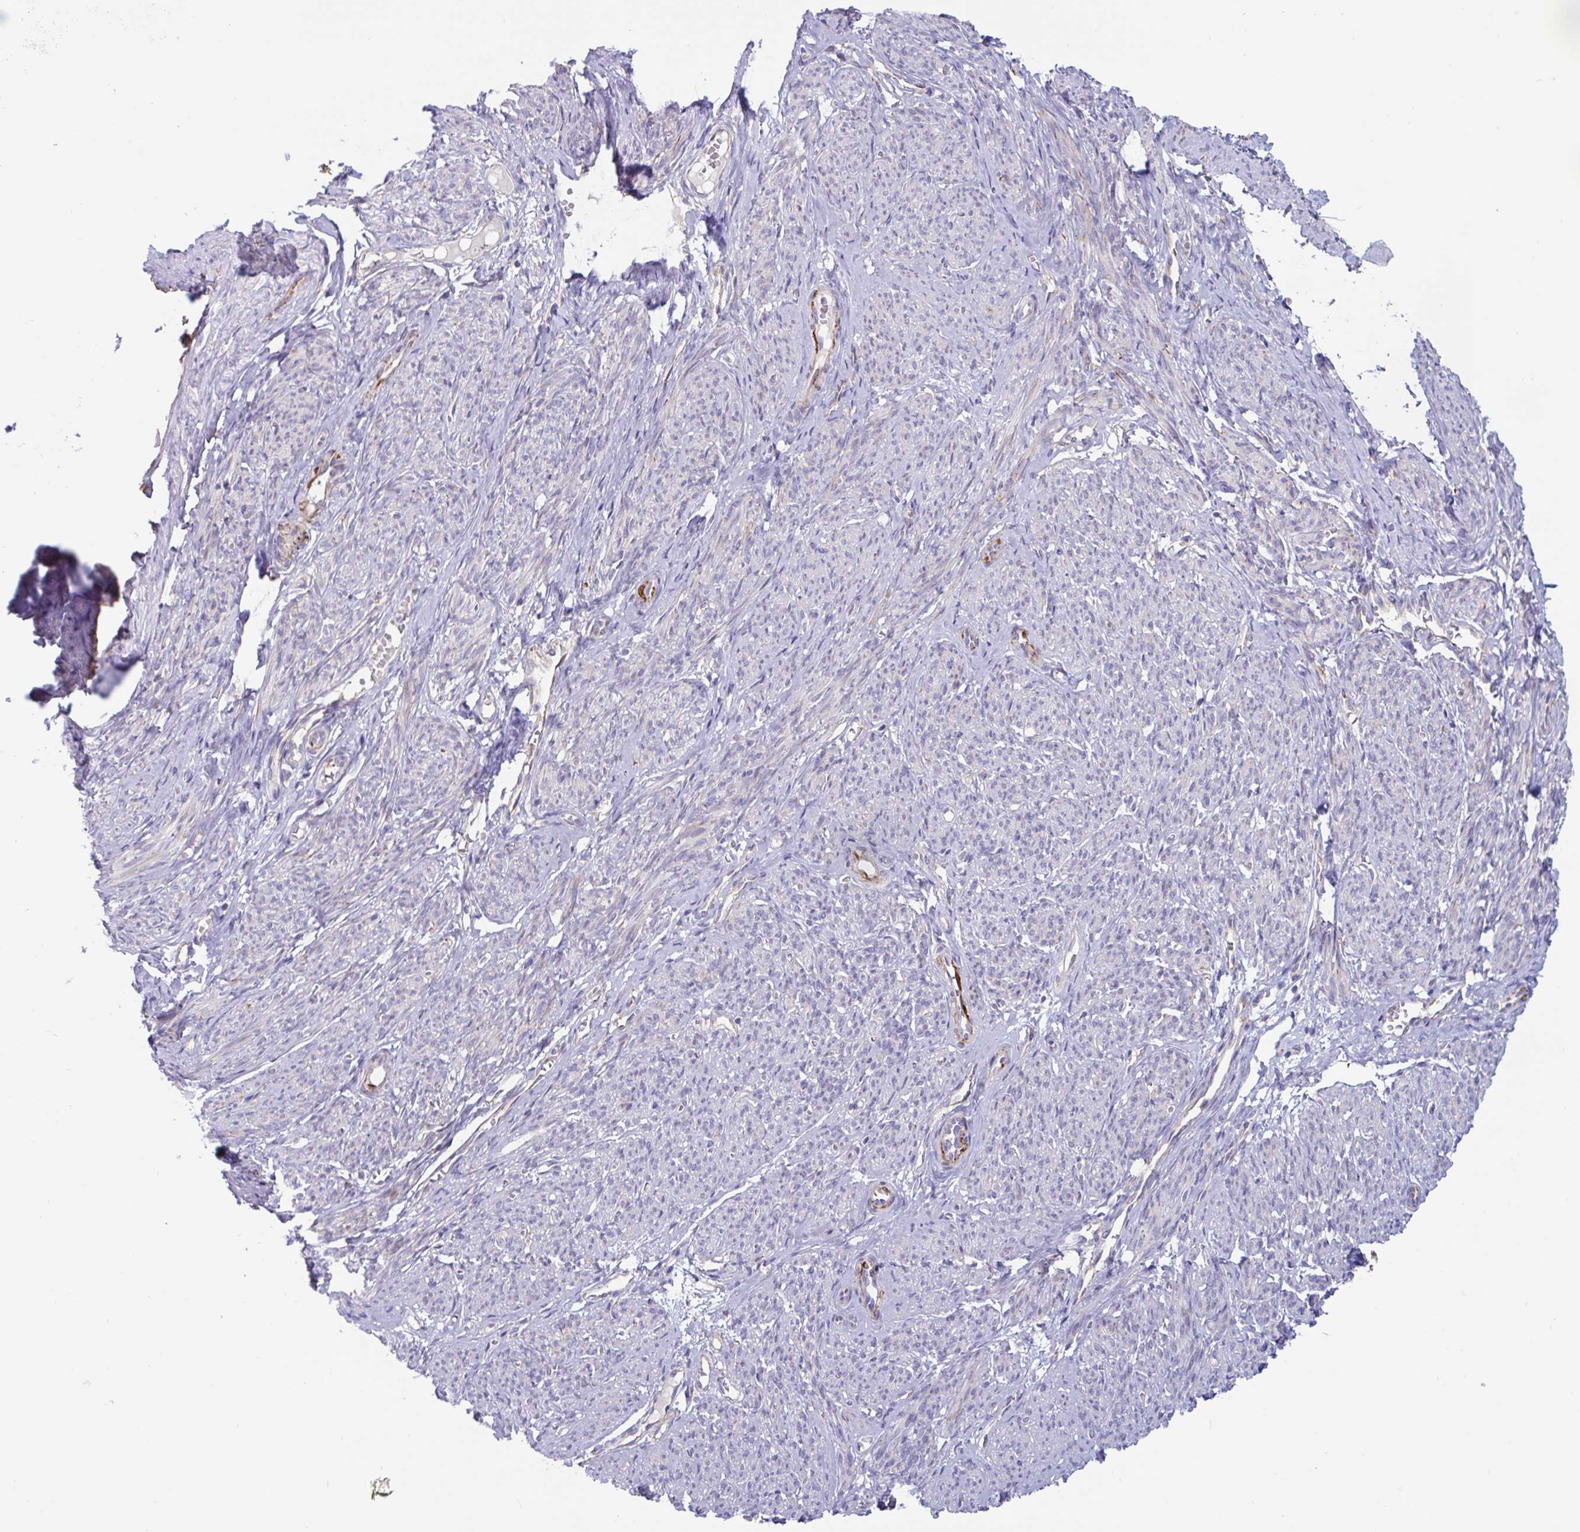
{"staining": {"intensity": "negative", "quantity": "none", "location": "none"}, "tissue": "smooth muscle", "cell_type": "Smooth muscle cells", "image_type": "normal", "snomed": [{"axis": "morphology", "description": "Normal tissue, NOS"}, {"axis": "topography", "description": "Smooth muscle"}], "caption": "Immunohistochemistry (IHC) of normal human smooth muscle shows no expression in smooth muscle cells.", "gene": "IL37", "patient": {"sex": "female", "age": 65}}